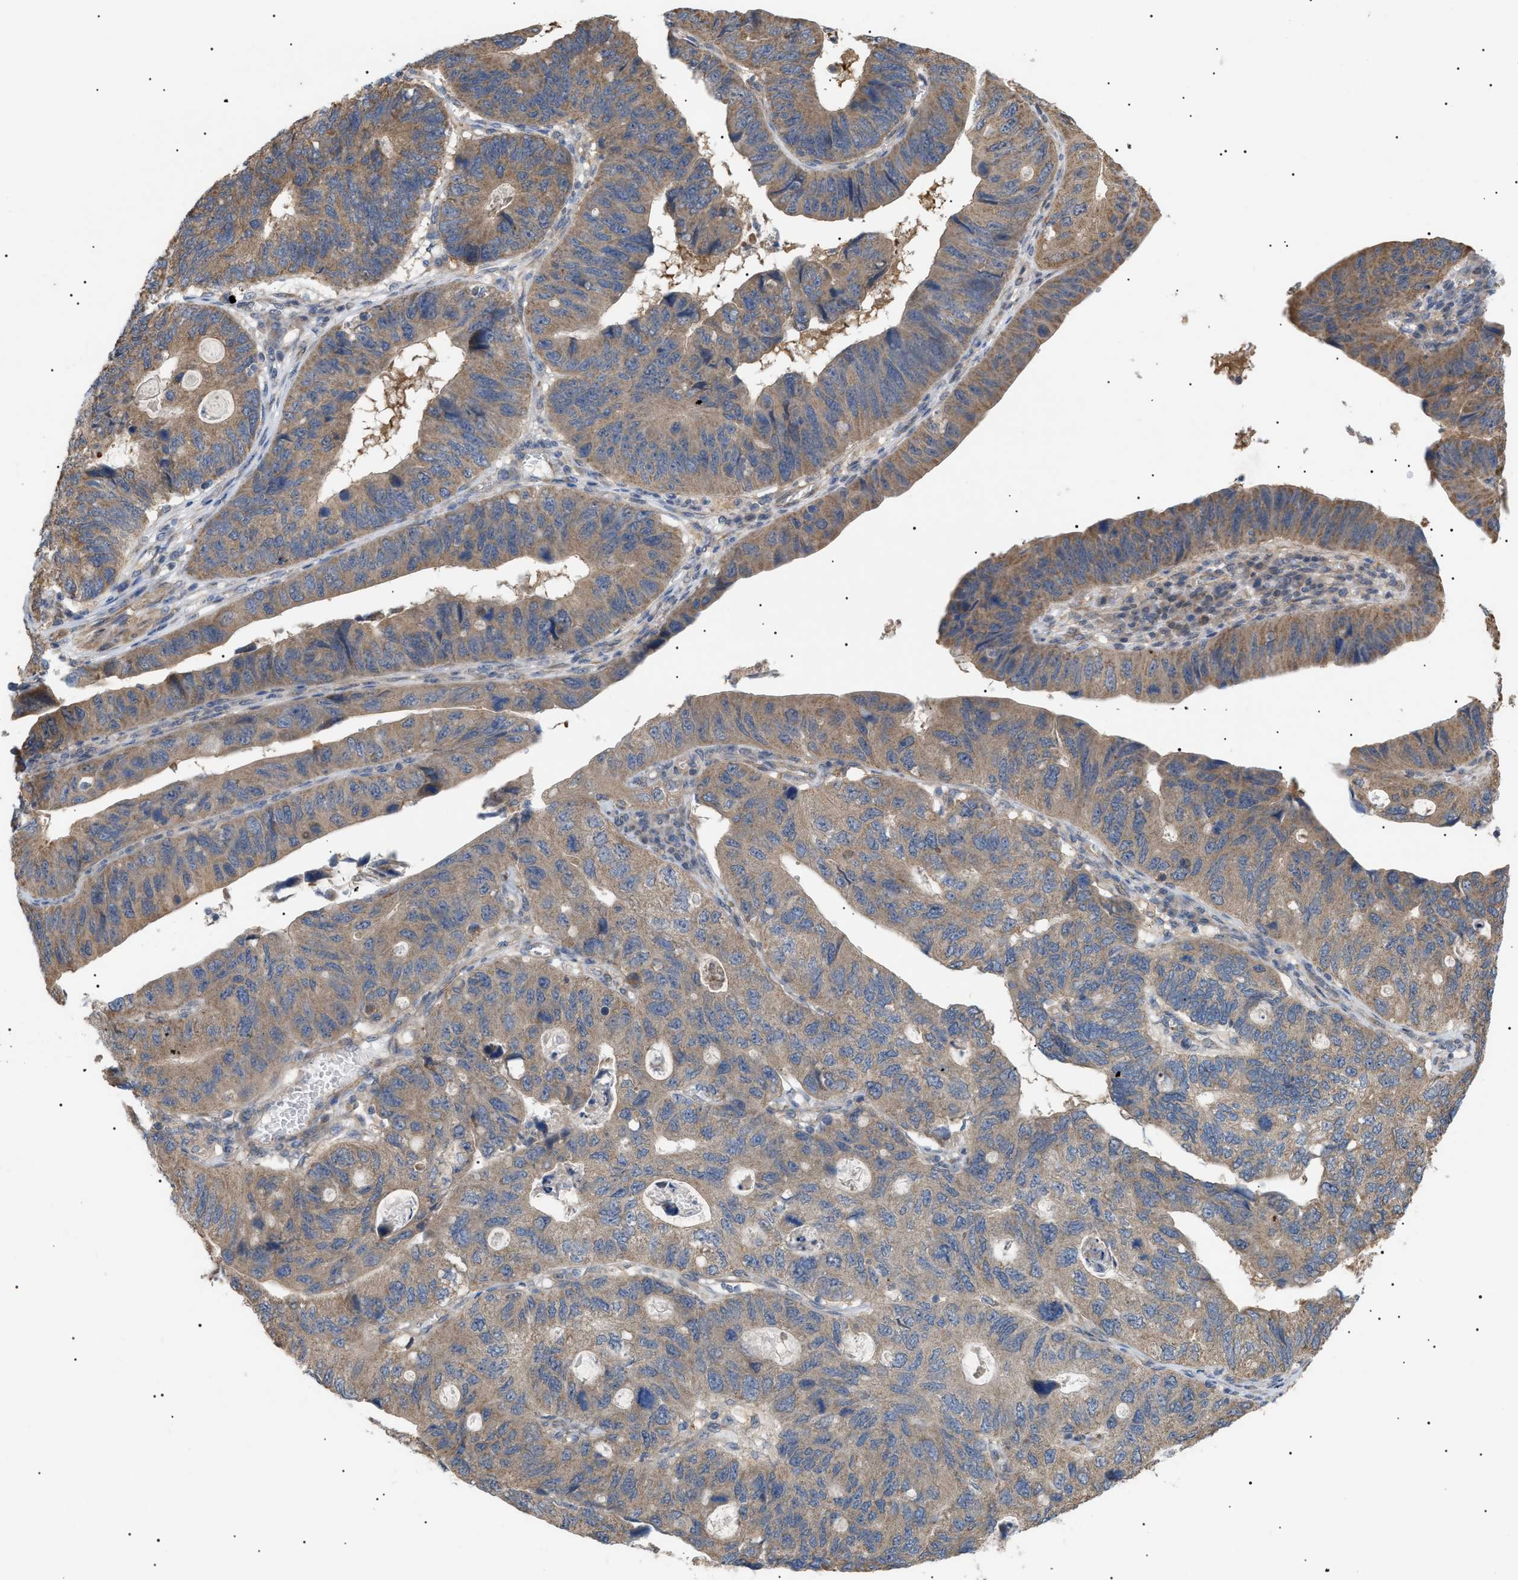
{"staining": {"intensity": "moderate", "quantity": ">75%", "location": "cytoplasmic/membranous"}, "tissue": "stomach cancer", "cell_type": "Tumor cells", "image_type": "cancer", "snomed": [{"axis": "morphology", "description": "Adenocarcinoma, NOS"}, {"axis": "topography", "description": "Stomach"}], "caption": "High-power microscopy captured an immunohistochemistry photomicrograph of adenocarcinoma (stomach), revealing moderate cytoplasmic/membranous expression in about >75% of tumor cells. The protein of interest is stained brown, and the nuclei are stained in blue (DAB (3,3'-diaminobenzidine) IHC with brightfield microscopy, high magnification).", "gene": "IRS2", "patient": {"sex": "male", "age": 59}}